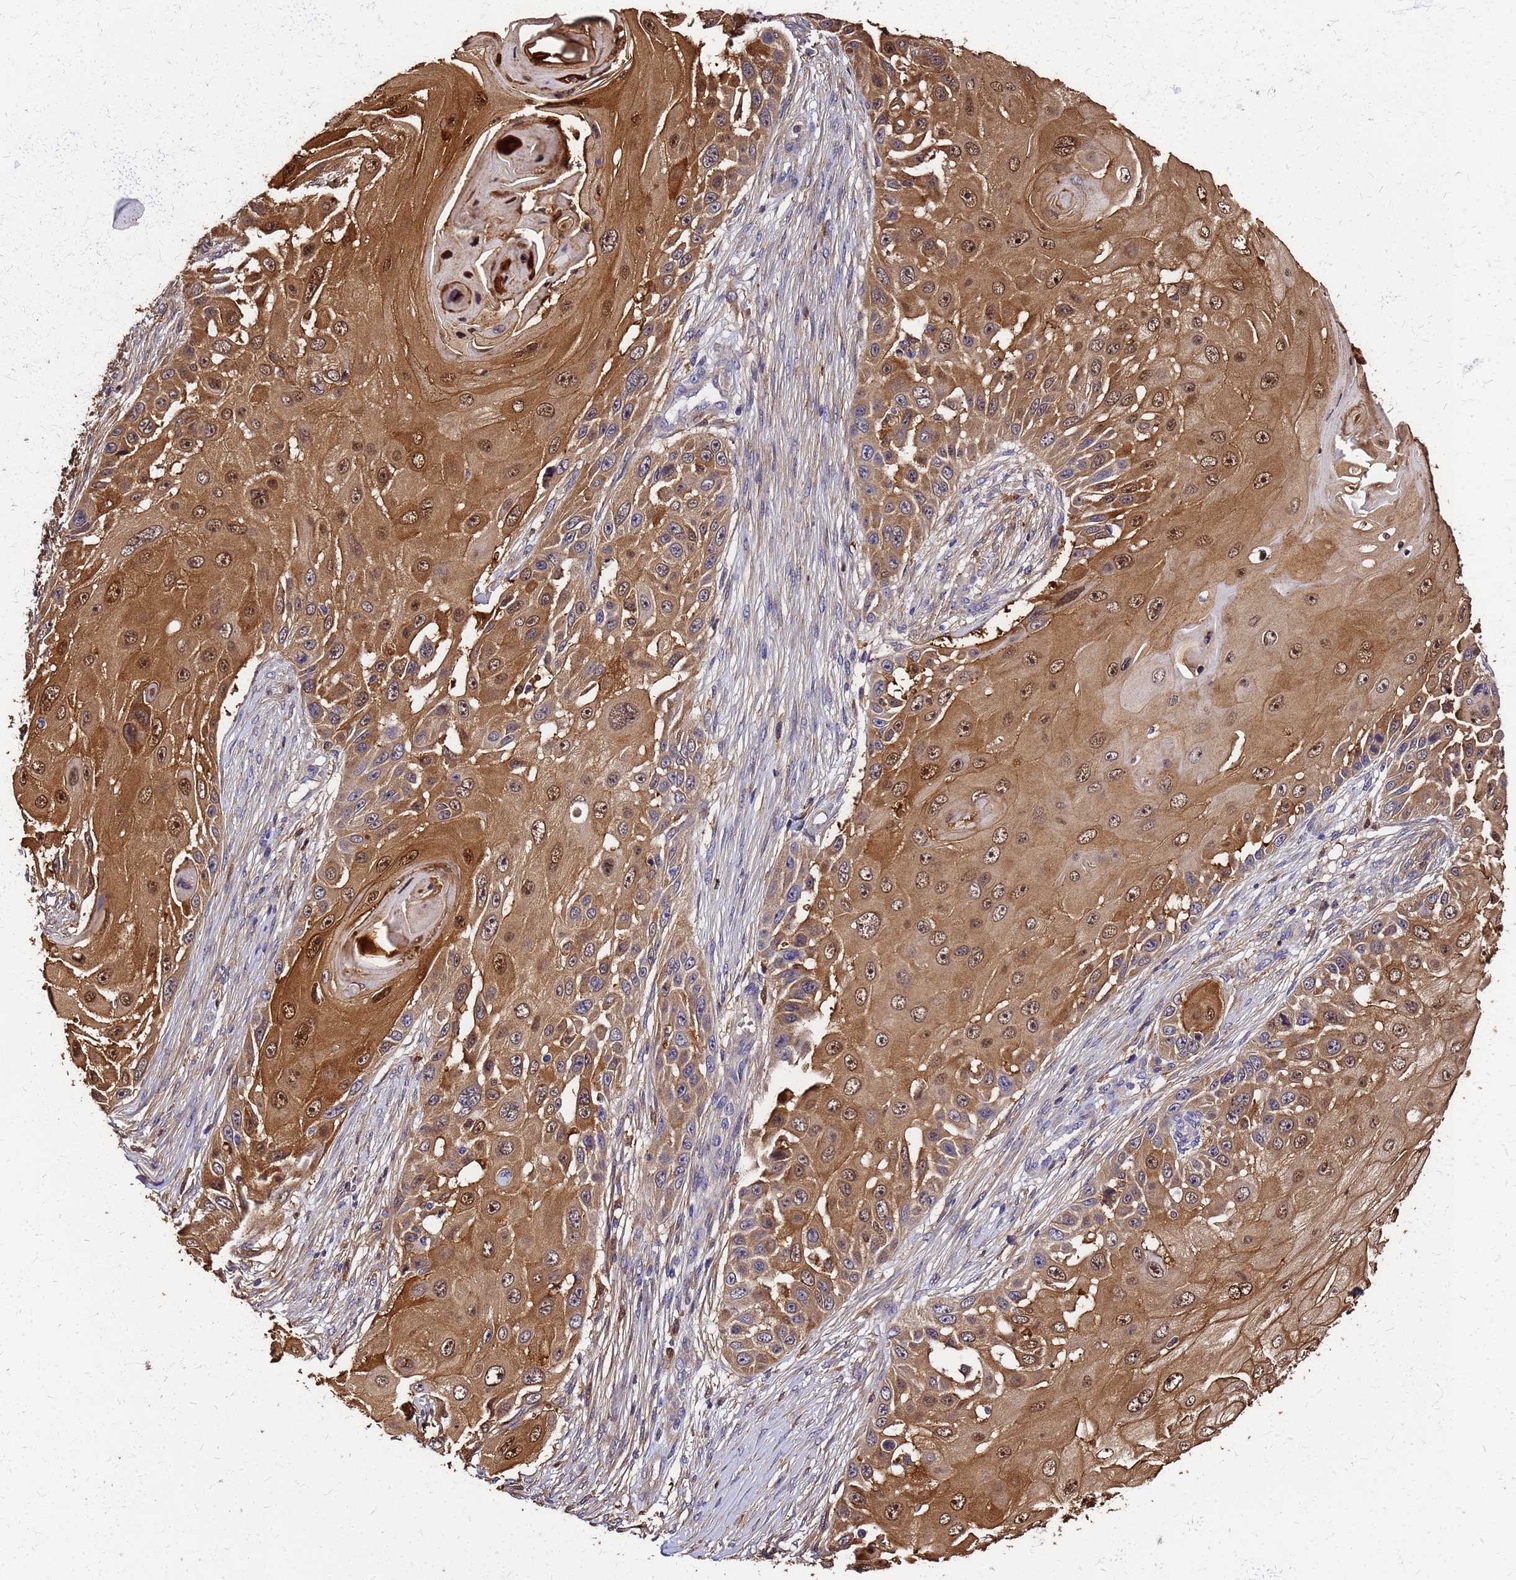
{"staining": {"intensity": "strong", "quantity": ">75%", "location": "cytoplasmic/membranous,nuclear"}, "tissue": "skin cancer", "cell_type": "Tumor cells", "image_type": "cancer", "snomed": [{"axis": "morphology", "description": "Squamous cell carcinoma, NOS"}, {"axis": "topography", "description": "Skin"}], "caption": "The image shows a brown stain indicating the presence of a protein in the cytoplasmic/membranous and nuclear of tumor cells in skin cancer.", "gene": "S100A11", "patient": {"sex": "female", "age": 44}}